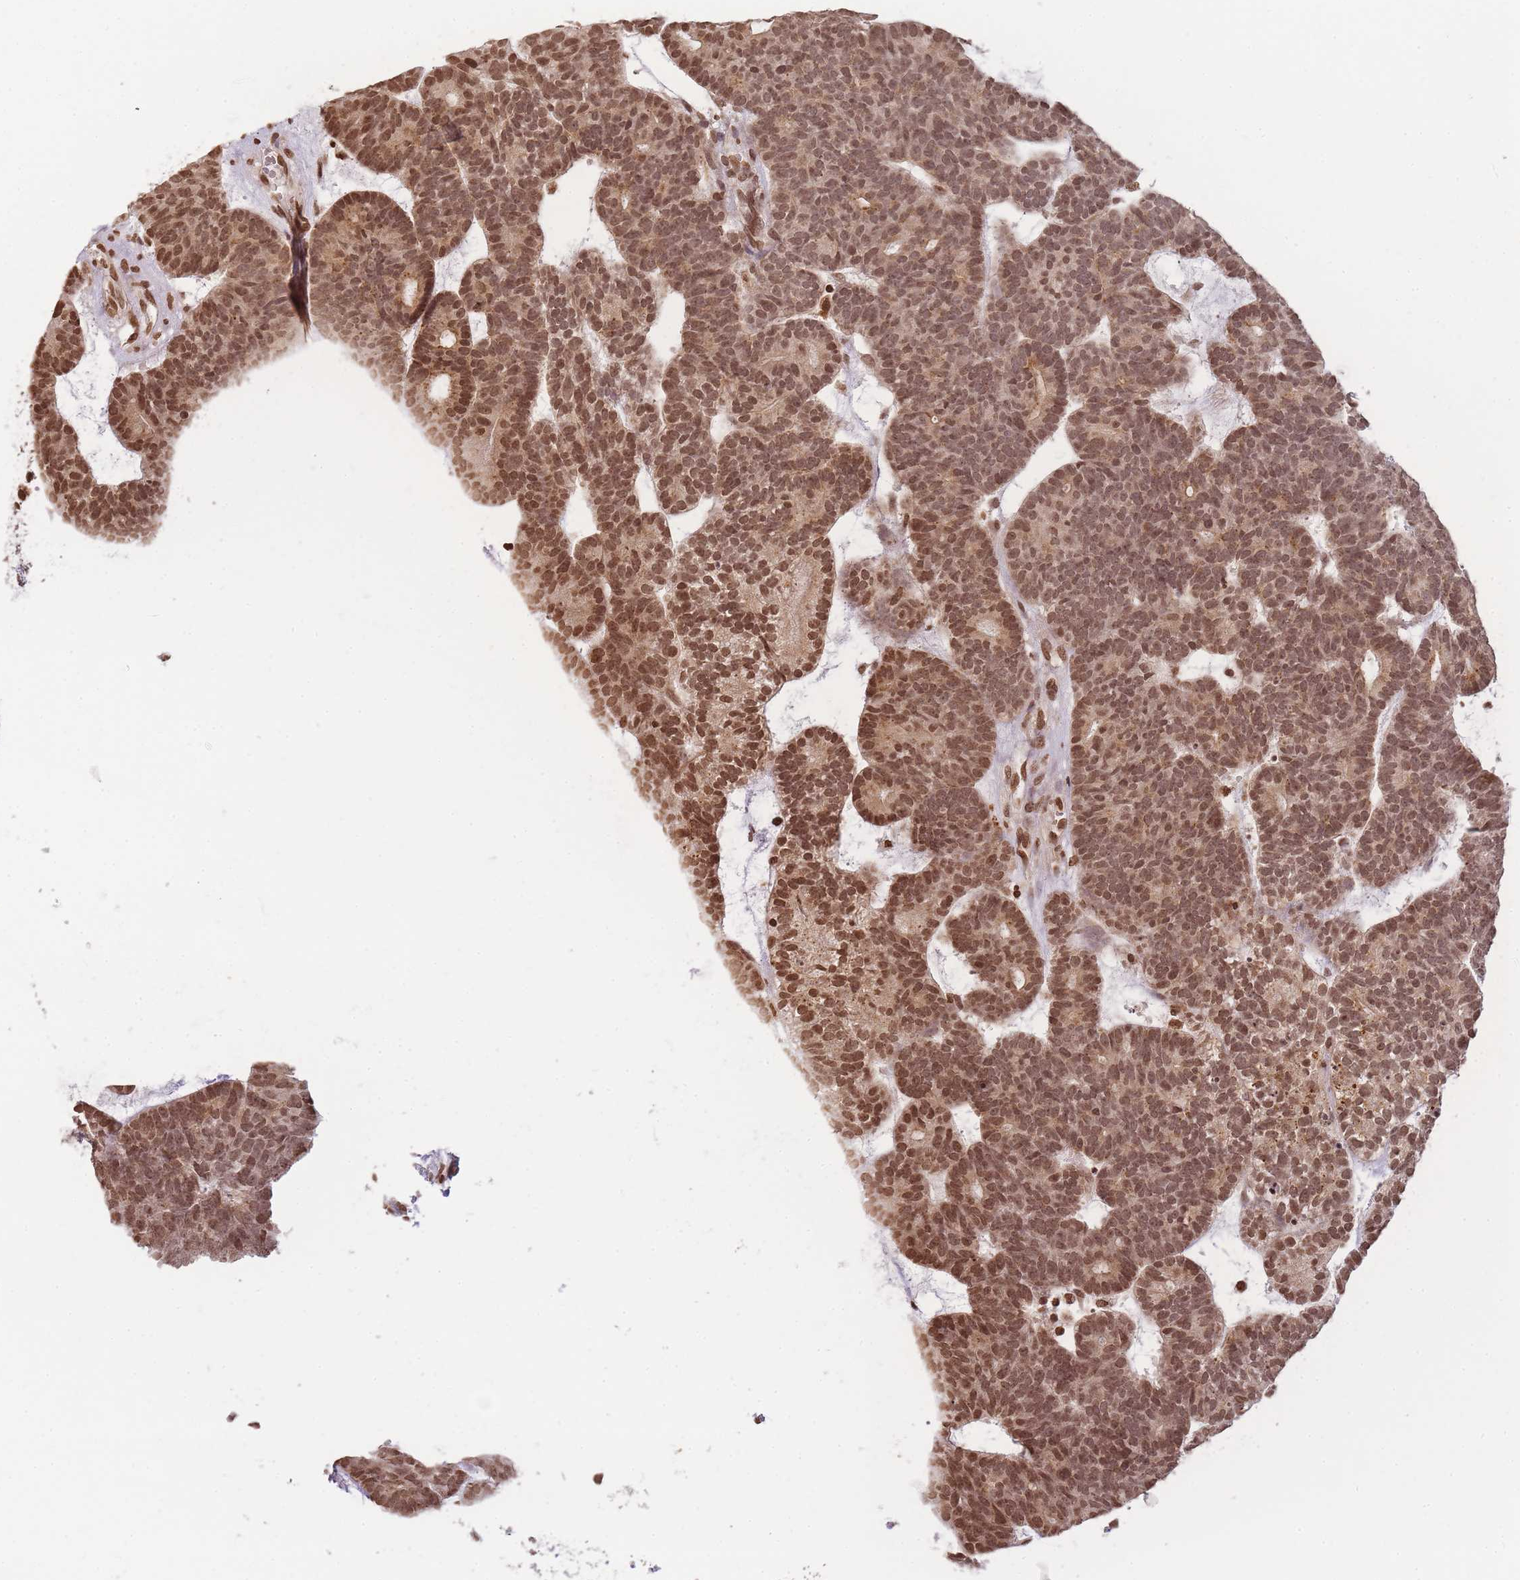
{"staining": {"intensity": "moderate", "quantity": ">75%", "location": "nuclear"}, "tissue": "head and neck cancer", "cell_type": "Tumor cells", "image_type": "cancer", "snomed": [{"axis": "morphology", "description": "Adenocarcinoma, NOS"}, {"axis": "topography", "description": "Head-Neck"}], "caption": "The image exhibits a brown stain indicating the presence of a protein in the nuclear of tumor cells in head and neck cancer (adenocarcinoma).", "gene": "WWTR1", "patient": {"sex": "female", "age": 81}}